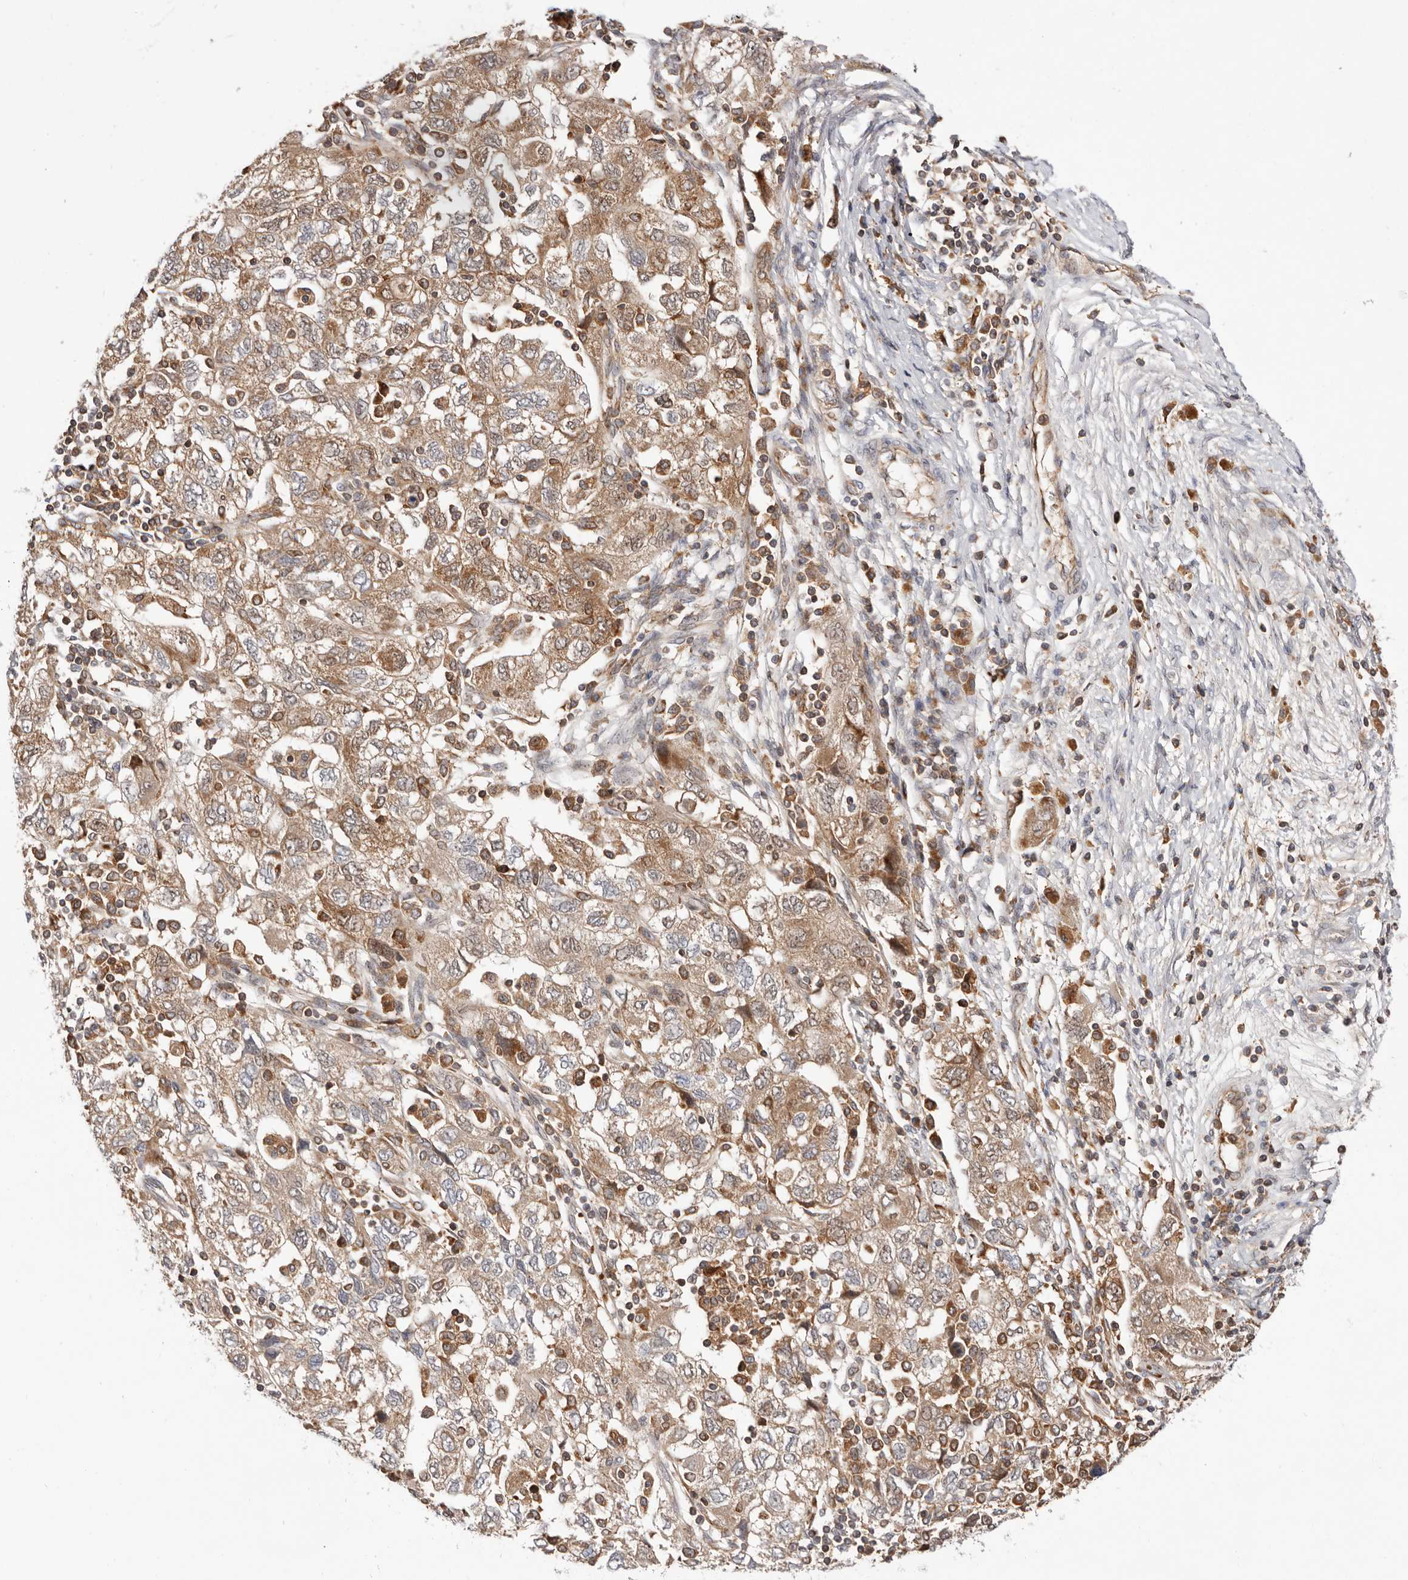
{"staining": {"intensity": "moderate", "quantity": ">75%", "location": "cytoplasmic/membranous"}, "tissue": "ovarian cancer", "cell_type": "Tumor cells", "image_type": "cancer", "snomed": [{"axis": "morphology", "description": "Carcinoma, NOS"}, {"axis": "morphology", "description": "Cystadenocarcinoma, serous, NOS"}, {"axis": "topography", "description": "Ovary"}], "caption": "Immunohistochemical staining of human serous cystadenocarcinoma (ovarian) demonstrates moderate cytoplasmic/membranous protein expression in about >75% of tumor cells.", "gene": "RNF213", "patient": {"sex": "female", "age": 69}}